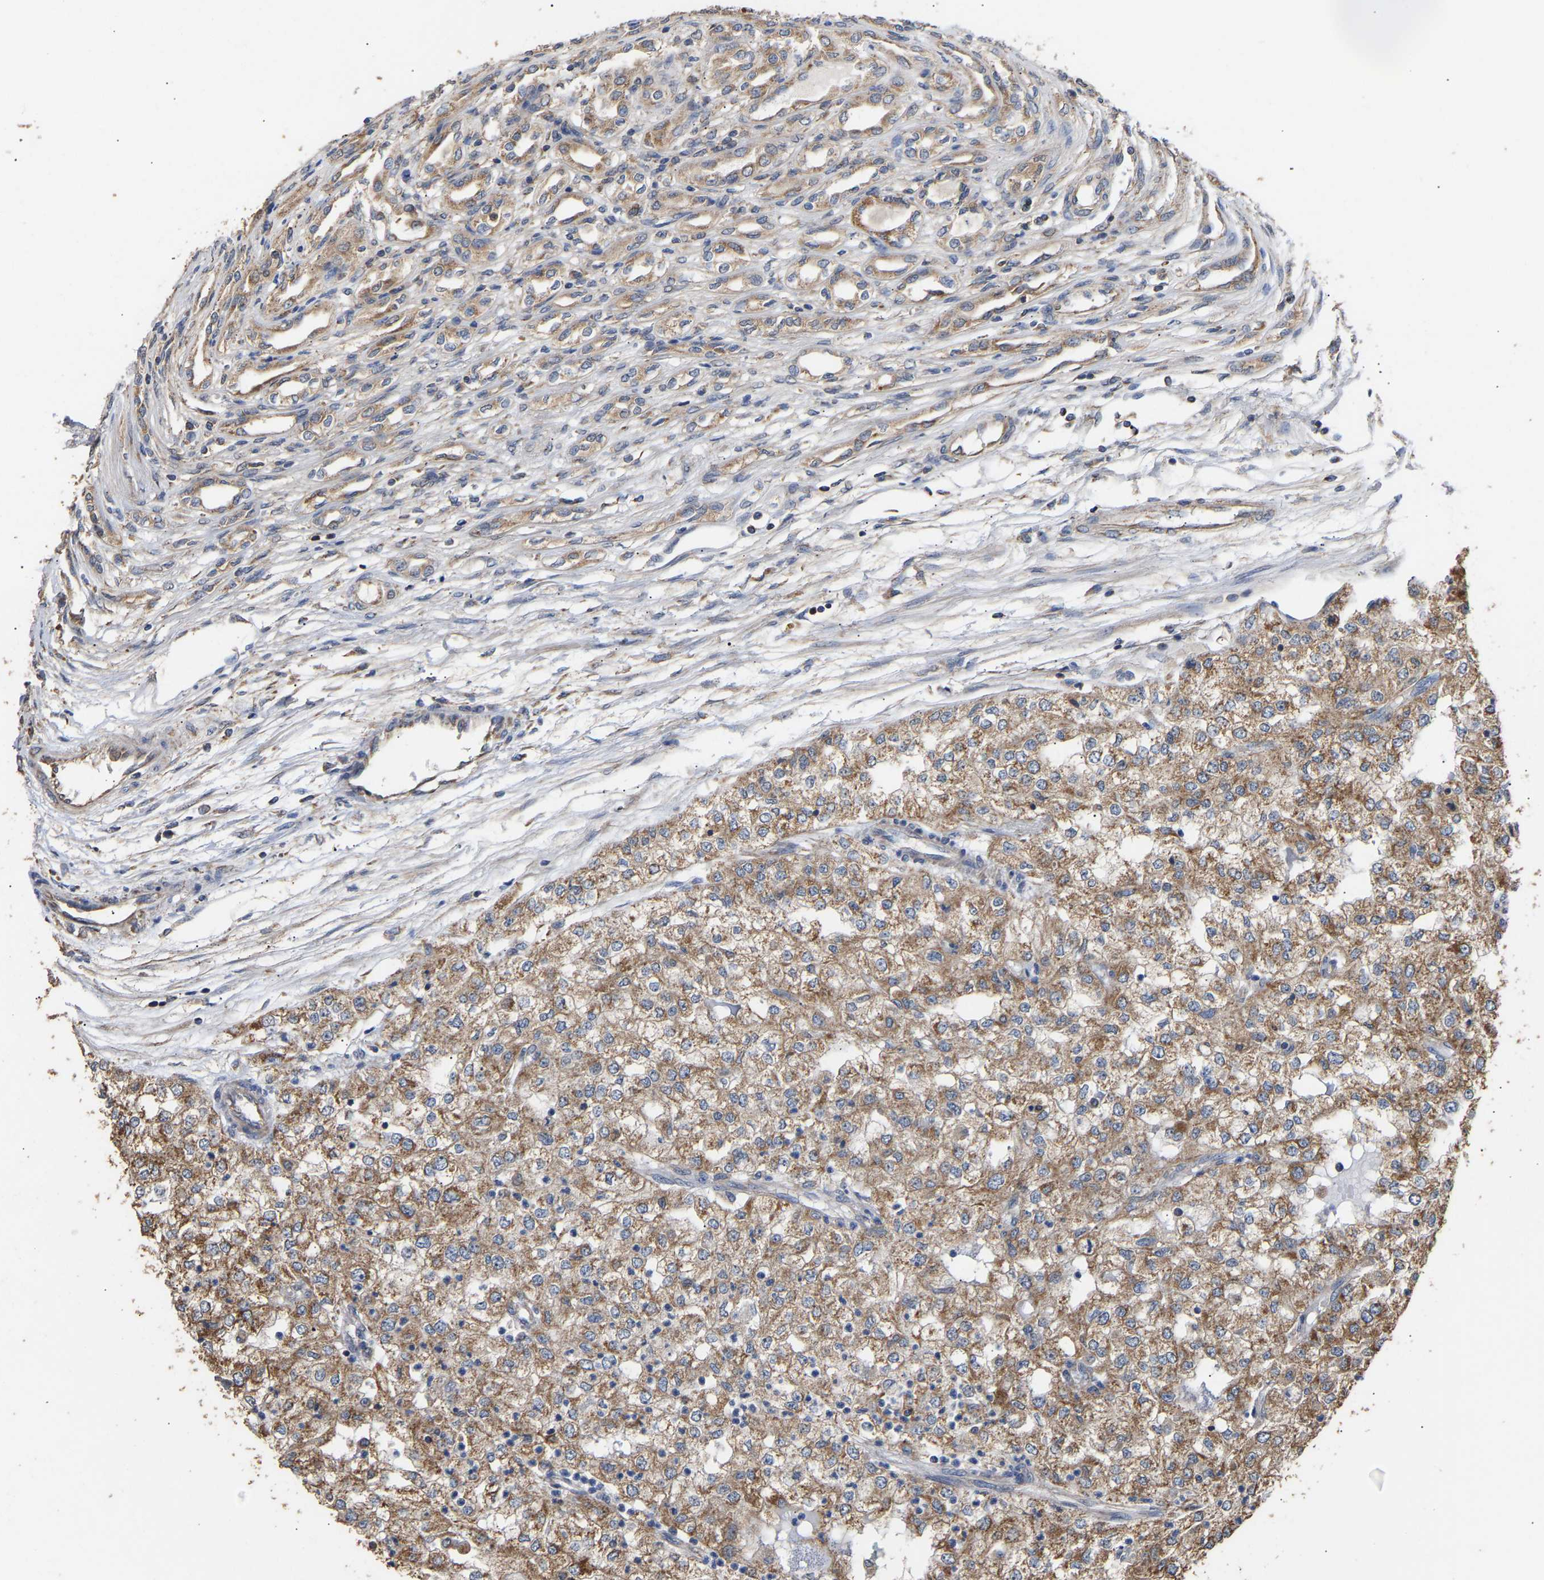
{"staining": {"intensity": "moderate", "quantity": ">75%", "location": "cytoplasmic/membranous"}, "tissue": "renal cancer", "cell_type": "Tumor cells", "image_type": "cancer", "snomed": [{"axis": "morphology", "description": "Adenocarcinoma, NOS"}, {"axis": "topography", "description": "Kidney"}], "caption": "Adenocarcinoma (renal) stained for a protein reveals moderate cytoplasmic/membranous positivity in tumor cells. (brown staining indicates protein expression, while blue staining denotes nuclei).", "gene": "ZNF26", "patient": {"sex": "female", "age": 54}}